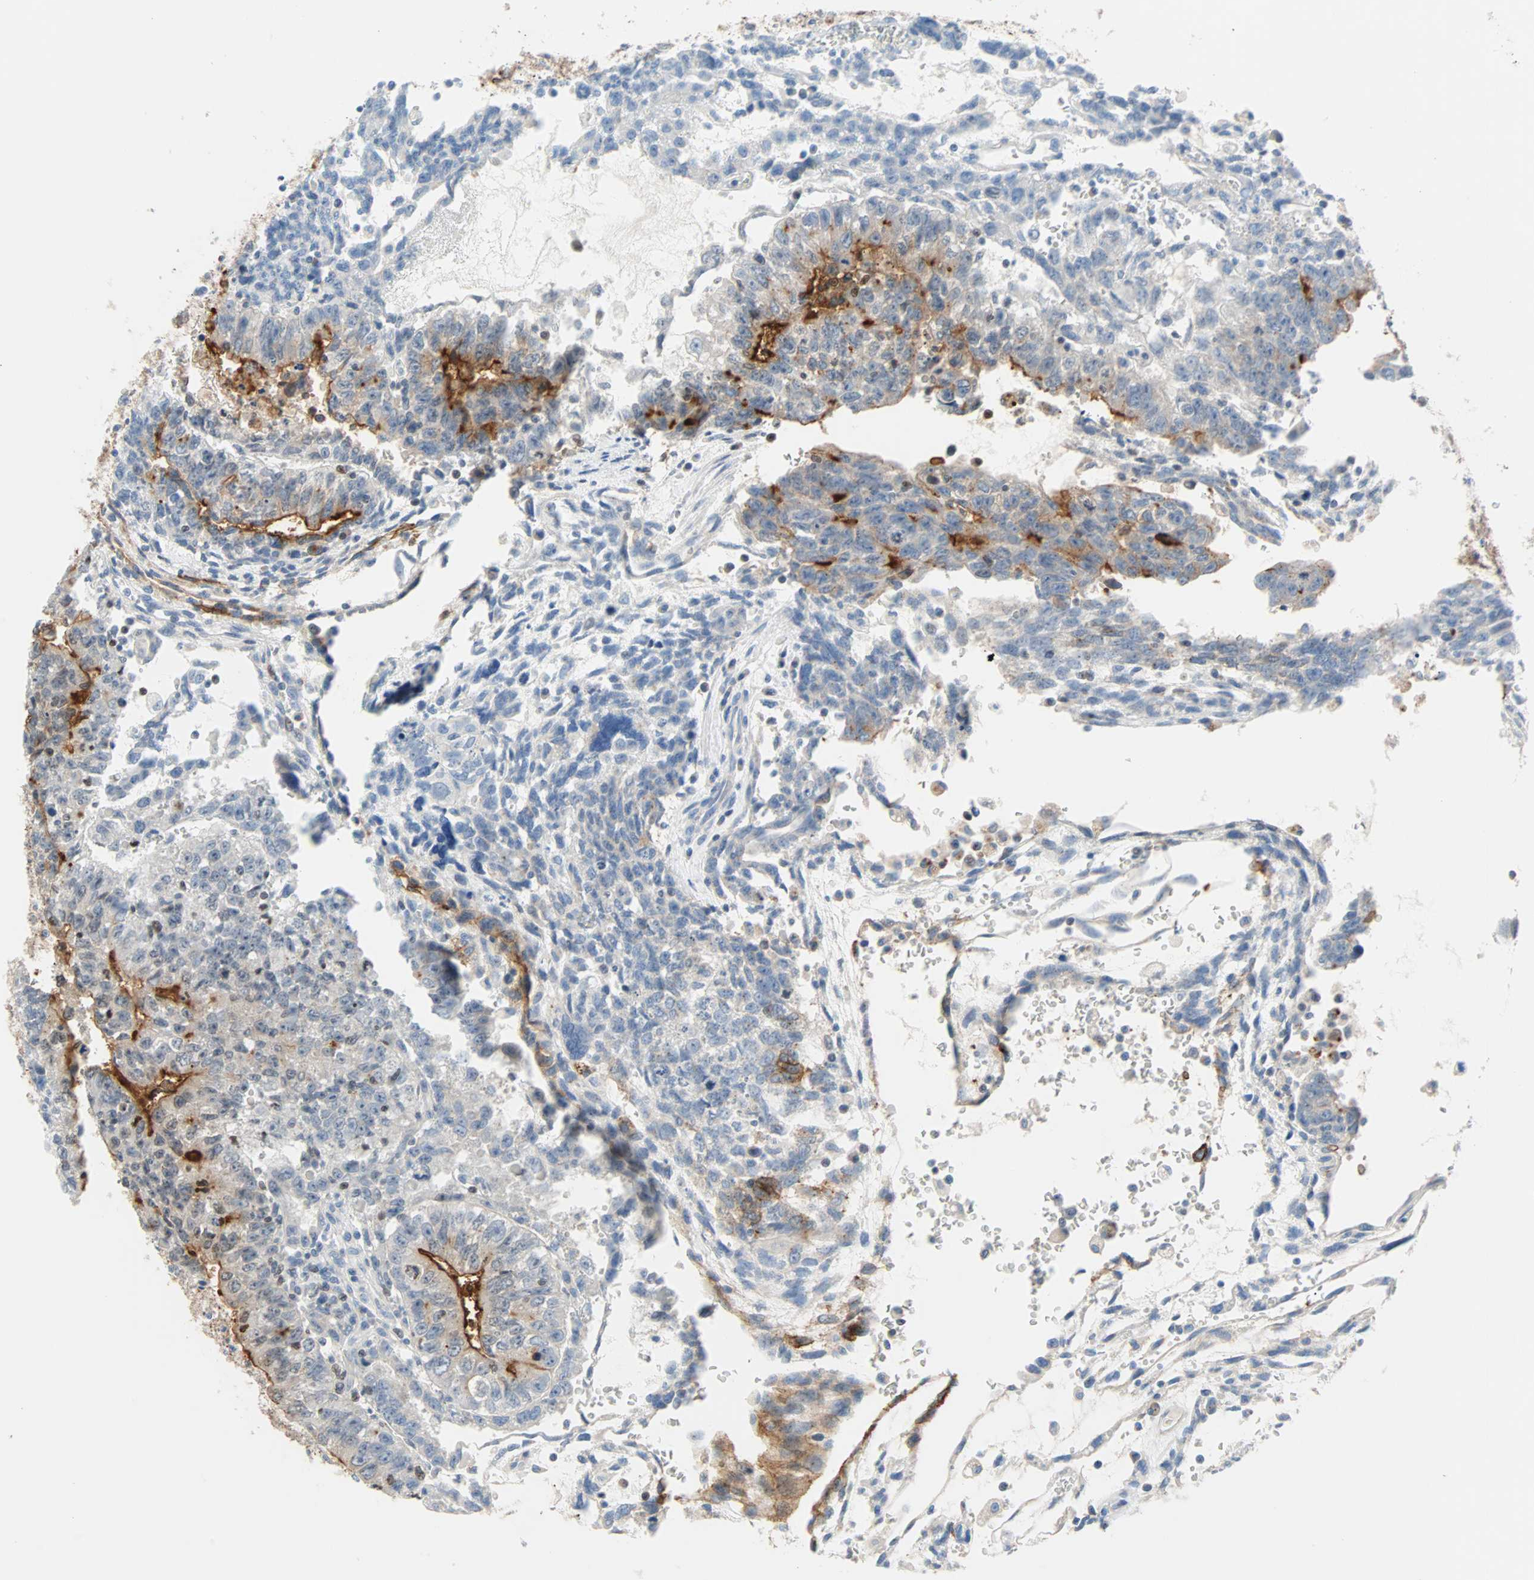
{"staining": {"intensity": "strong", "quantity": "25%-75%", "location": "cytoplasmic/membranous"}, "tissue": "testis cancer", "cell_type": "Tumor cells", "image_type": "cancer", "snomed": [{"axis": "morphology", "description": "Seminoma, NOS"}, {"axis": "morphology", "description": "Carcinoma, Embryonal, NOS"}, {"axis": "topography", "description": "Testis"}], "caption": "DAB (3,3'-diaminobenzidine) immunohistochemical staining of testis embryonal carcinoma reveals strong cytoplasmic/membranous protein positivity in approximately 25%-75% of tumor cells.", "gene": "PDPN", "patient": {"sex": "male", "age": 52}}